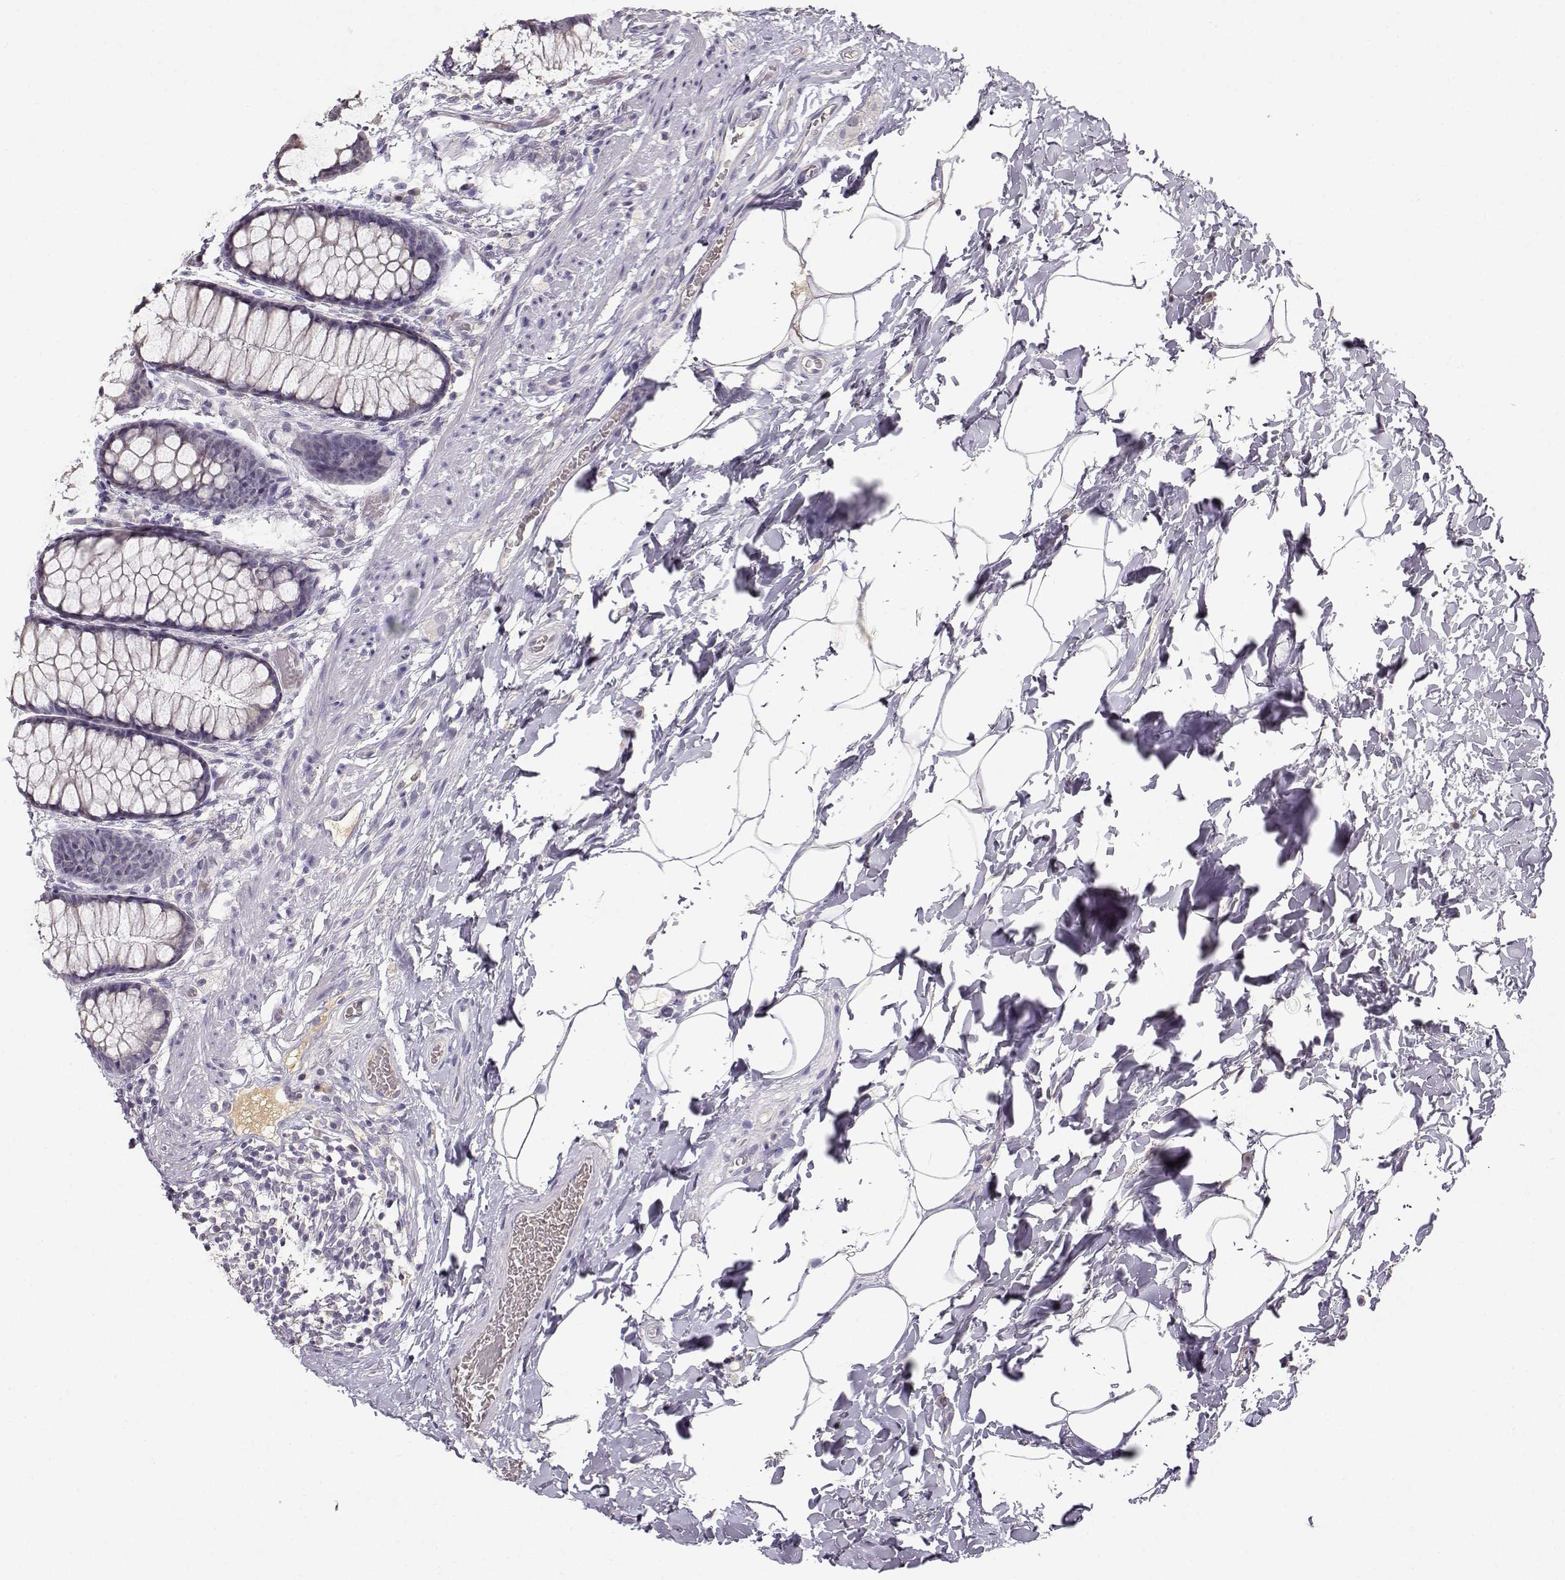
{"staining": {"intensity": "negative", "quantity": "none", "location": "none"}, "tissue": "rectum", "cell_type": "Glandular cells", "image_type": "normal", "snomed": [{"axis": "morphology", "description": "Normal tissue, NOS"}, {"axis": "topography", "description": "Rectum"}], "caption": "Glandular cells are negative for brown protein staining in benign rectum.", "gene": "TACR1", "patient": {"sex": "female", "age": 62}}